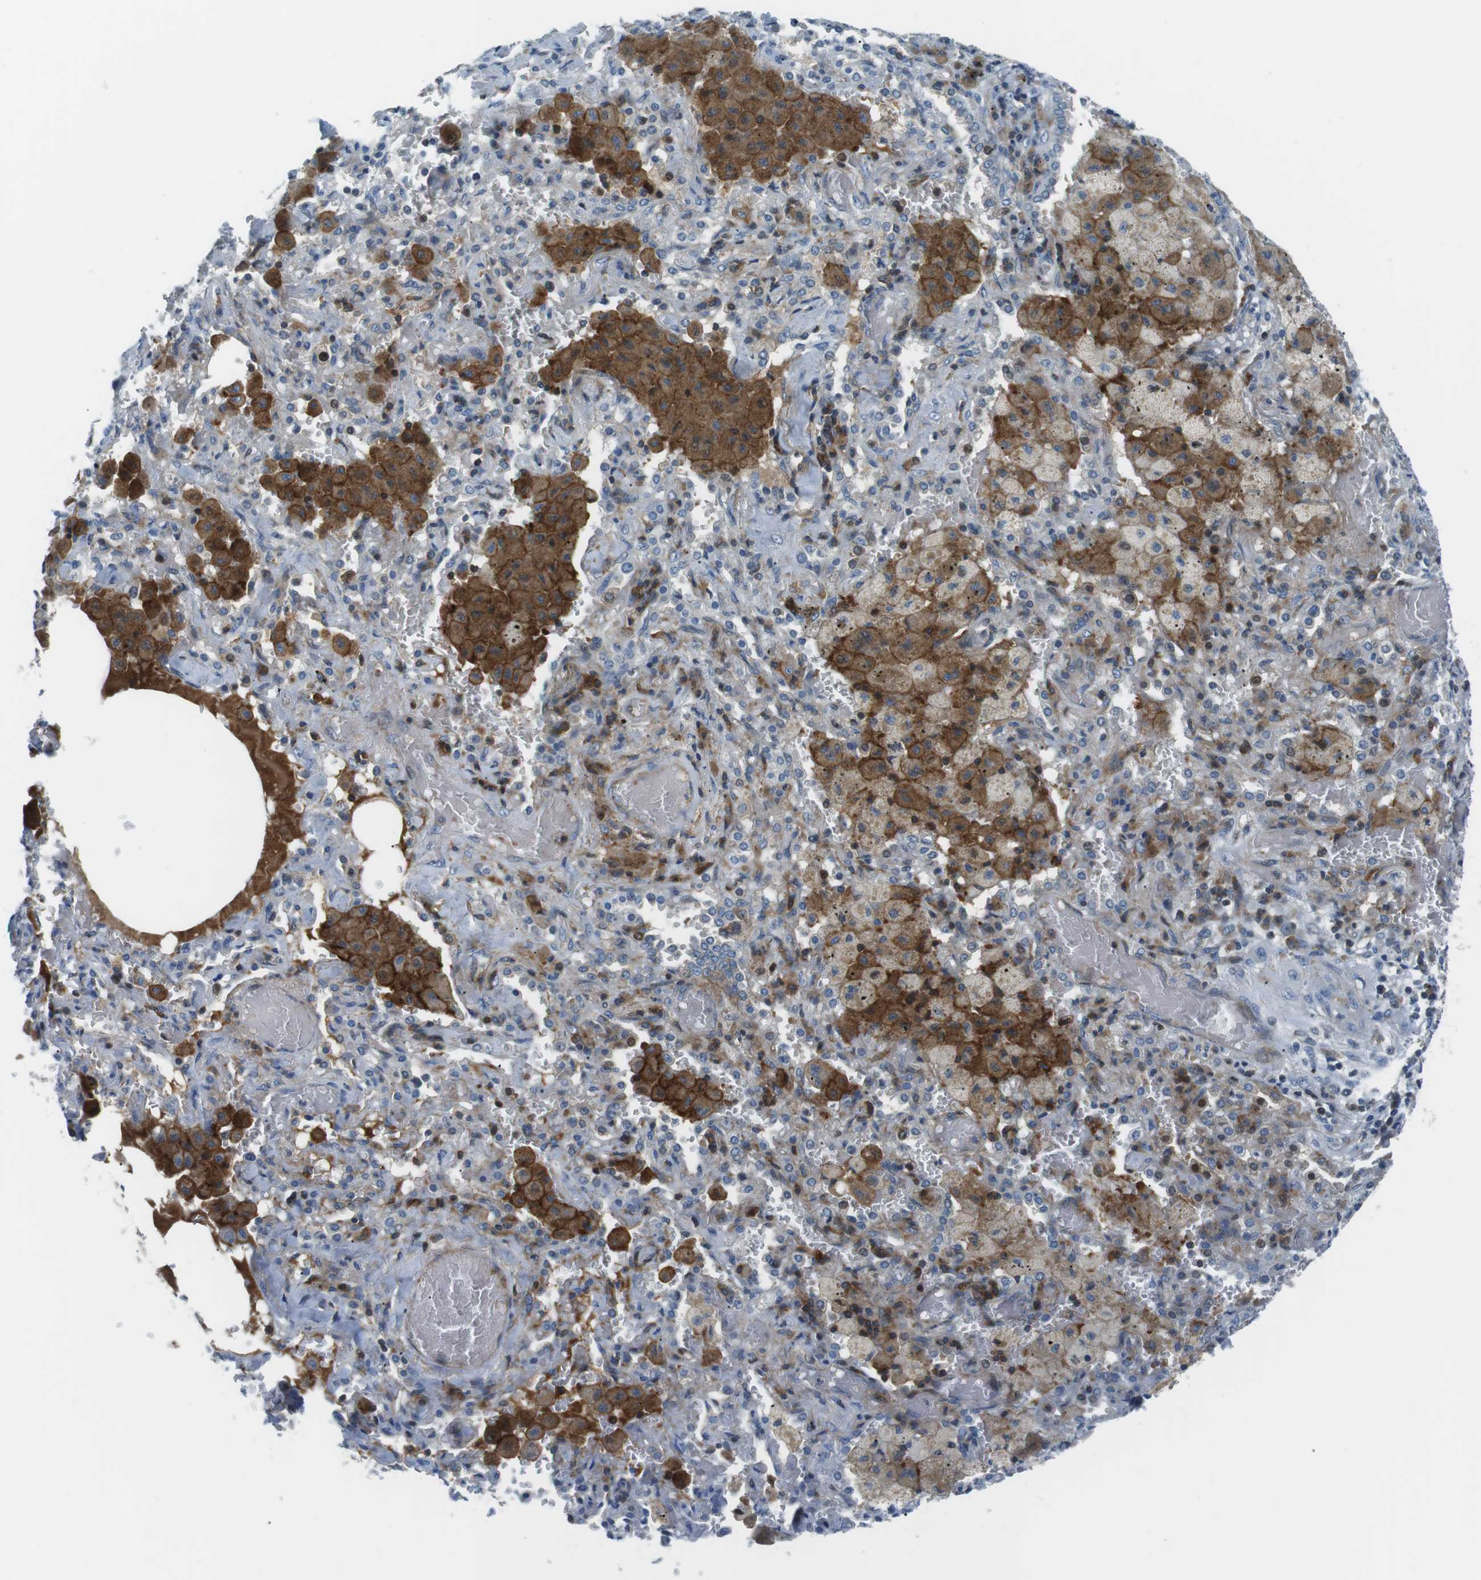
{"staining": {"intensity": "negative", "quantity": "none", "location": "none"}, "tissue": "lung cancer", "cell_type": "Tumor cells", "image_type": "cancer", "snomed": [{"axis": "morphology", "description": "Squamous cell carcinoma, NOS"}, {"axis": "topography", "description": "Lung"}], "caption": "The immunohistochemistry (IHC) photomicrograph has no significant staining in tumor cells of lung cancer (squamous cell carcinoma) tissue. (DAB immunohistochemistry visualized using brightfield microscopy, high magnification).", "gene": "ARVCF", "patient": {"sex": "female", "age": 47}}